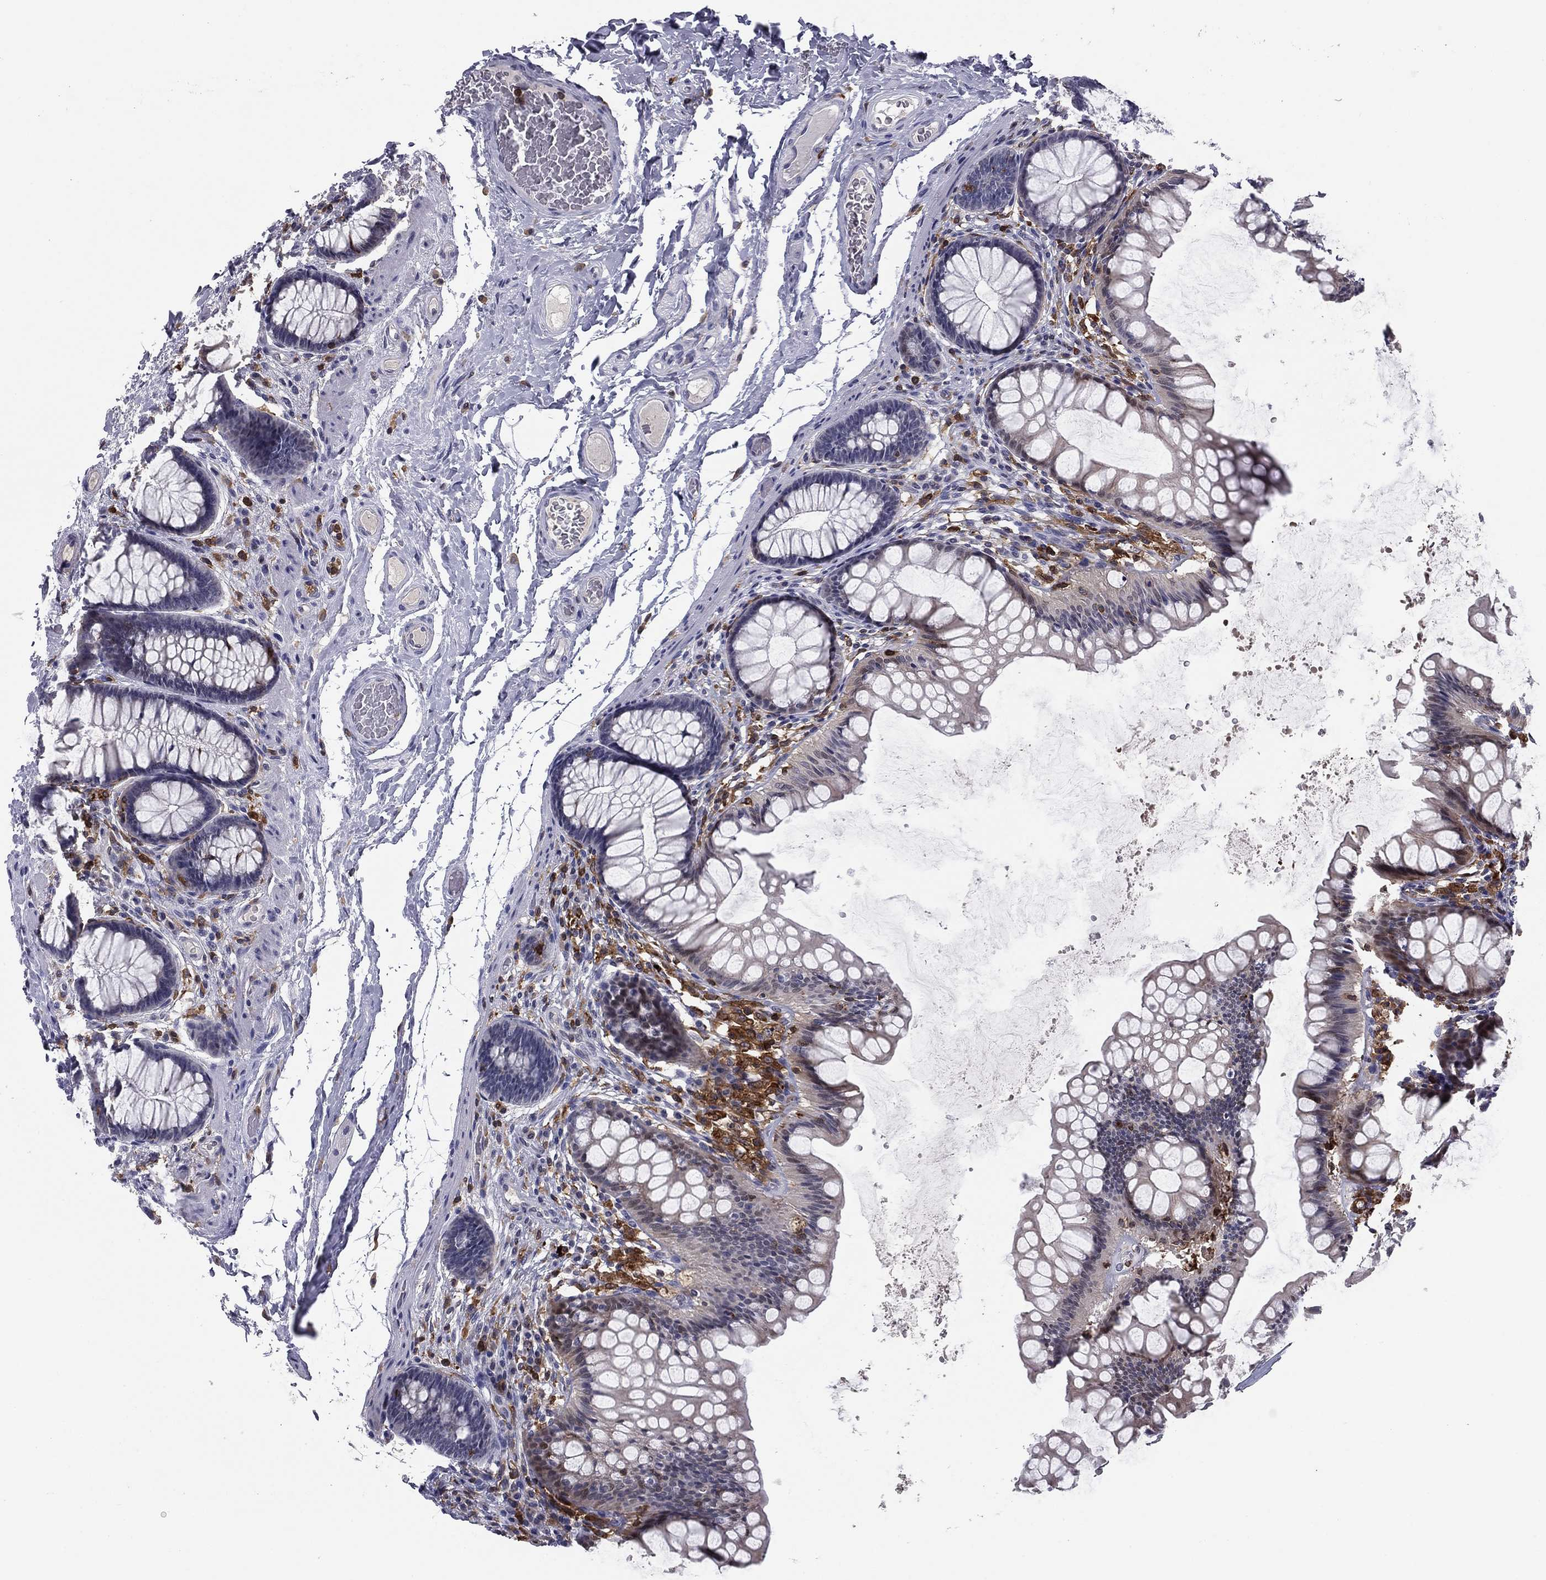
{"staining": {"intensity": "negative", "quantity": "none", "location": "none"}, "tissue": "colon", "cell_type": "Endothelial cells", "image_type": "normal", "snomed": [{"axis": "morphology", "description": "Normal tissue, NOS"}, {"axis": "topography", "description": "Colon"}], "caption": "This photomicrograph is of normal colon stained with IHC to label a protein in brown with the nuclei are counter-stained blue. There is no positivity in endothelial cells.", "gene": "PLCB2", "patient": {"sex": "female", "age": 65}}